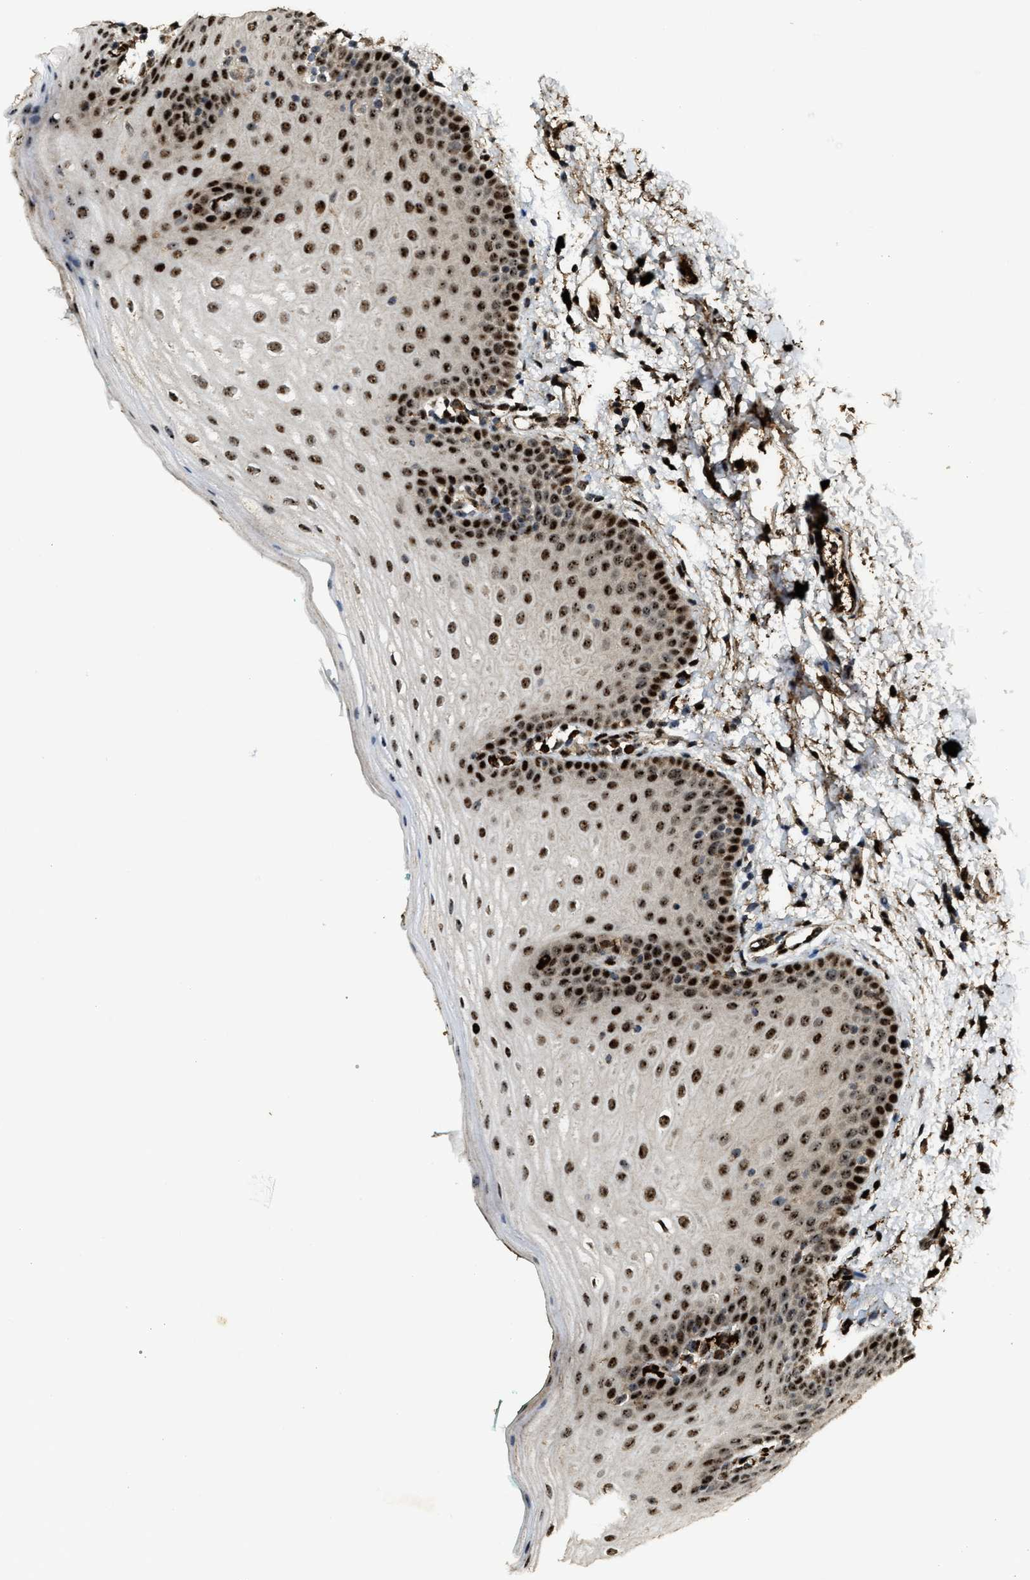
{"staining": {"intensity": "strong", "quantity": ">75%", "location": "nuclear"}, "tissue": "oral mucosa", "cell_type": "Squamous epithelial cells", "image_type": "normal", "snomed": [{"axis": "morphology", "description": "Normal tissue, NOS"}, {"axis": "topography", "description": "Skin"}, {"axis": "topography", "description": "Oral tissue"}], "caption": "IHC photomicrograph of benign oral mucosa: oral mucosa stained using immunohistochemistry (IHC) reveals high levels of strong protein expression localized specifically in the nuclear of squamous epithelial cells, appearing as a nuclear brown color.", "gene": "ZNF687", "patient": {"sex": "male", "age": 84}}